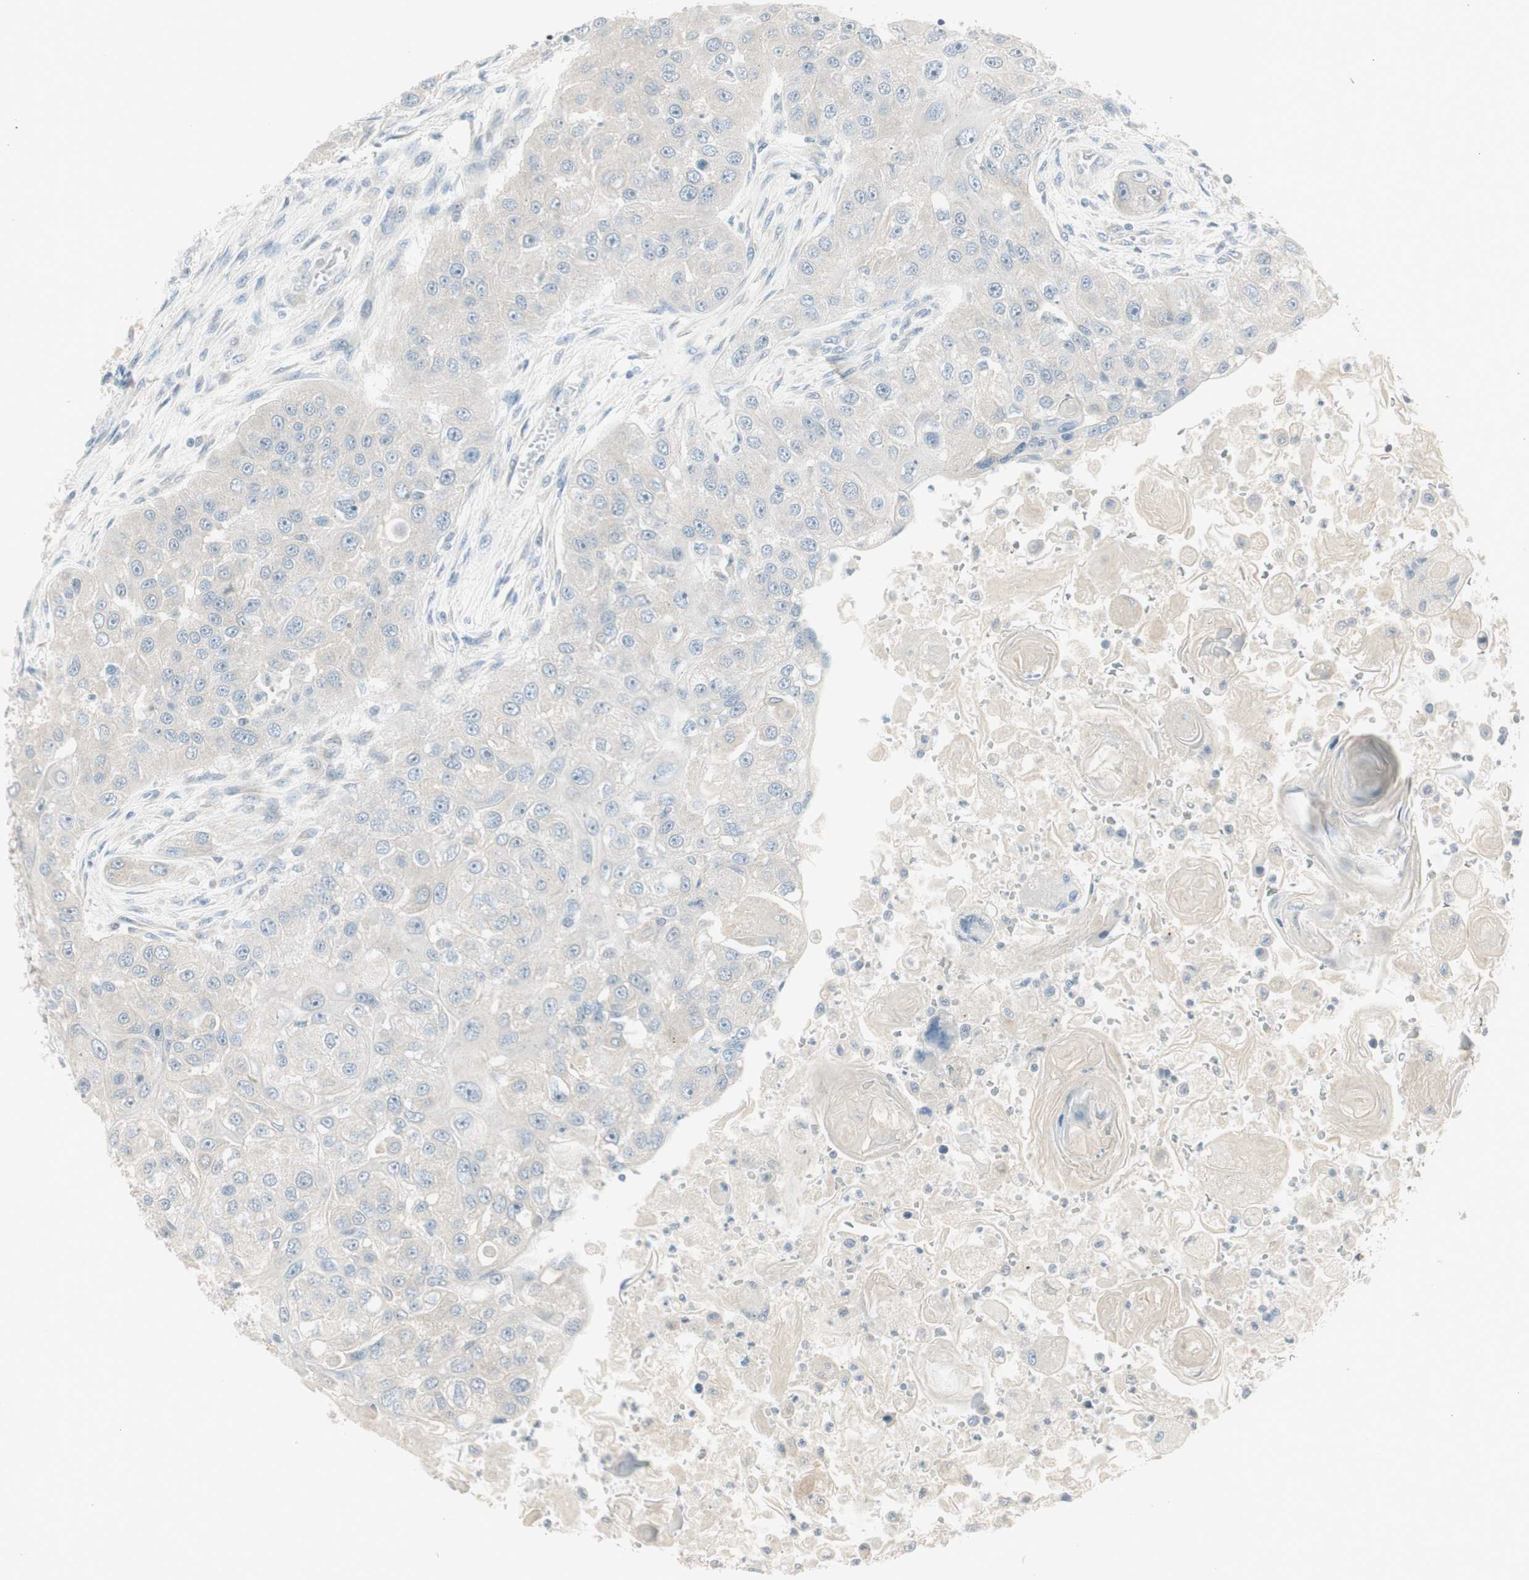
{"staining": {"intensity": "negative", "quantity": "none", "location": "none"}, "tissue": "head and neck cancer", "cell_type": "Tumor cells", "image_type": "cancer", "snomed": [{"axis": "morphology", "description": "Normal tissue, NOS"}, {"axis": "morphology", "description": "Squamous cell carcinoma, NOS"}, {"axis": "topography", "description": "Skeletal muscle"}, {"axis": "topography", "description": "Head-Neck"}], "caption": "High magnification brightfield microscopy of head and neck cancer (squamous cell carcinoma) stained with DAB (3,3'-diaminobenzidine) (brown) and counterstained with hematoxylin (blue): tumor cells show no significant positivity.", "gene": "MAPRE3", "patient": {"sex": "male", "age": 51}}